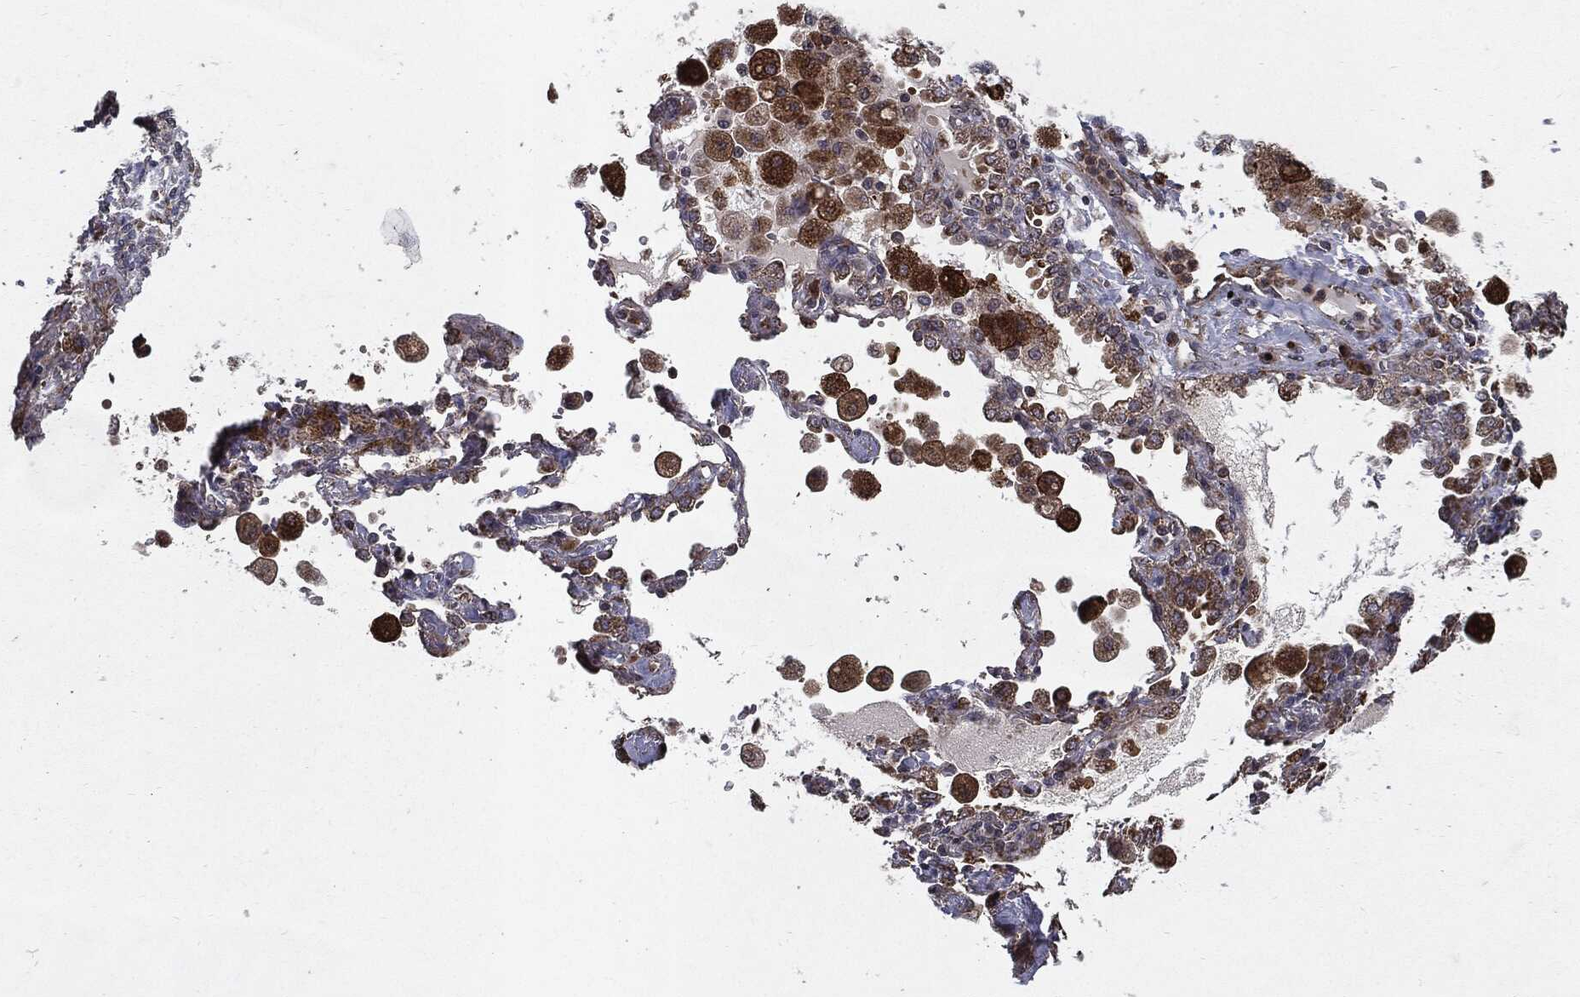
{"staining": {"intensity": "strong", "quantity": ">75%", "location": "cytoplasmic/membranous"}, "tissue": "lung cancer", "cell_type": "Tumor cells", "image_type": "cancer", "snomed": [{"axis": "morphology", "description": "Adenocarcinoma, NOS"}, {"axis": "topography", "description": "Lung"}], "caption": "Immunohistochemistry (DAB) staining of adenocarcinoma (lung) demonstrates strong cytoplasmic/membranous protein expression in approximately >75% of tumor cells. (Brightfield microscopy of DAB IHC at high magnification).", "gene": "HDAC5", "patient": {"sex": "female", "age": 61}}